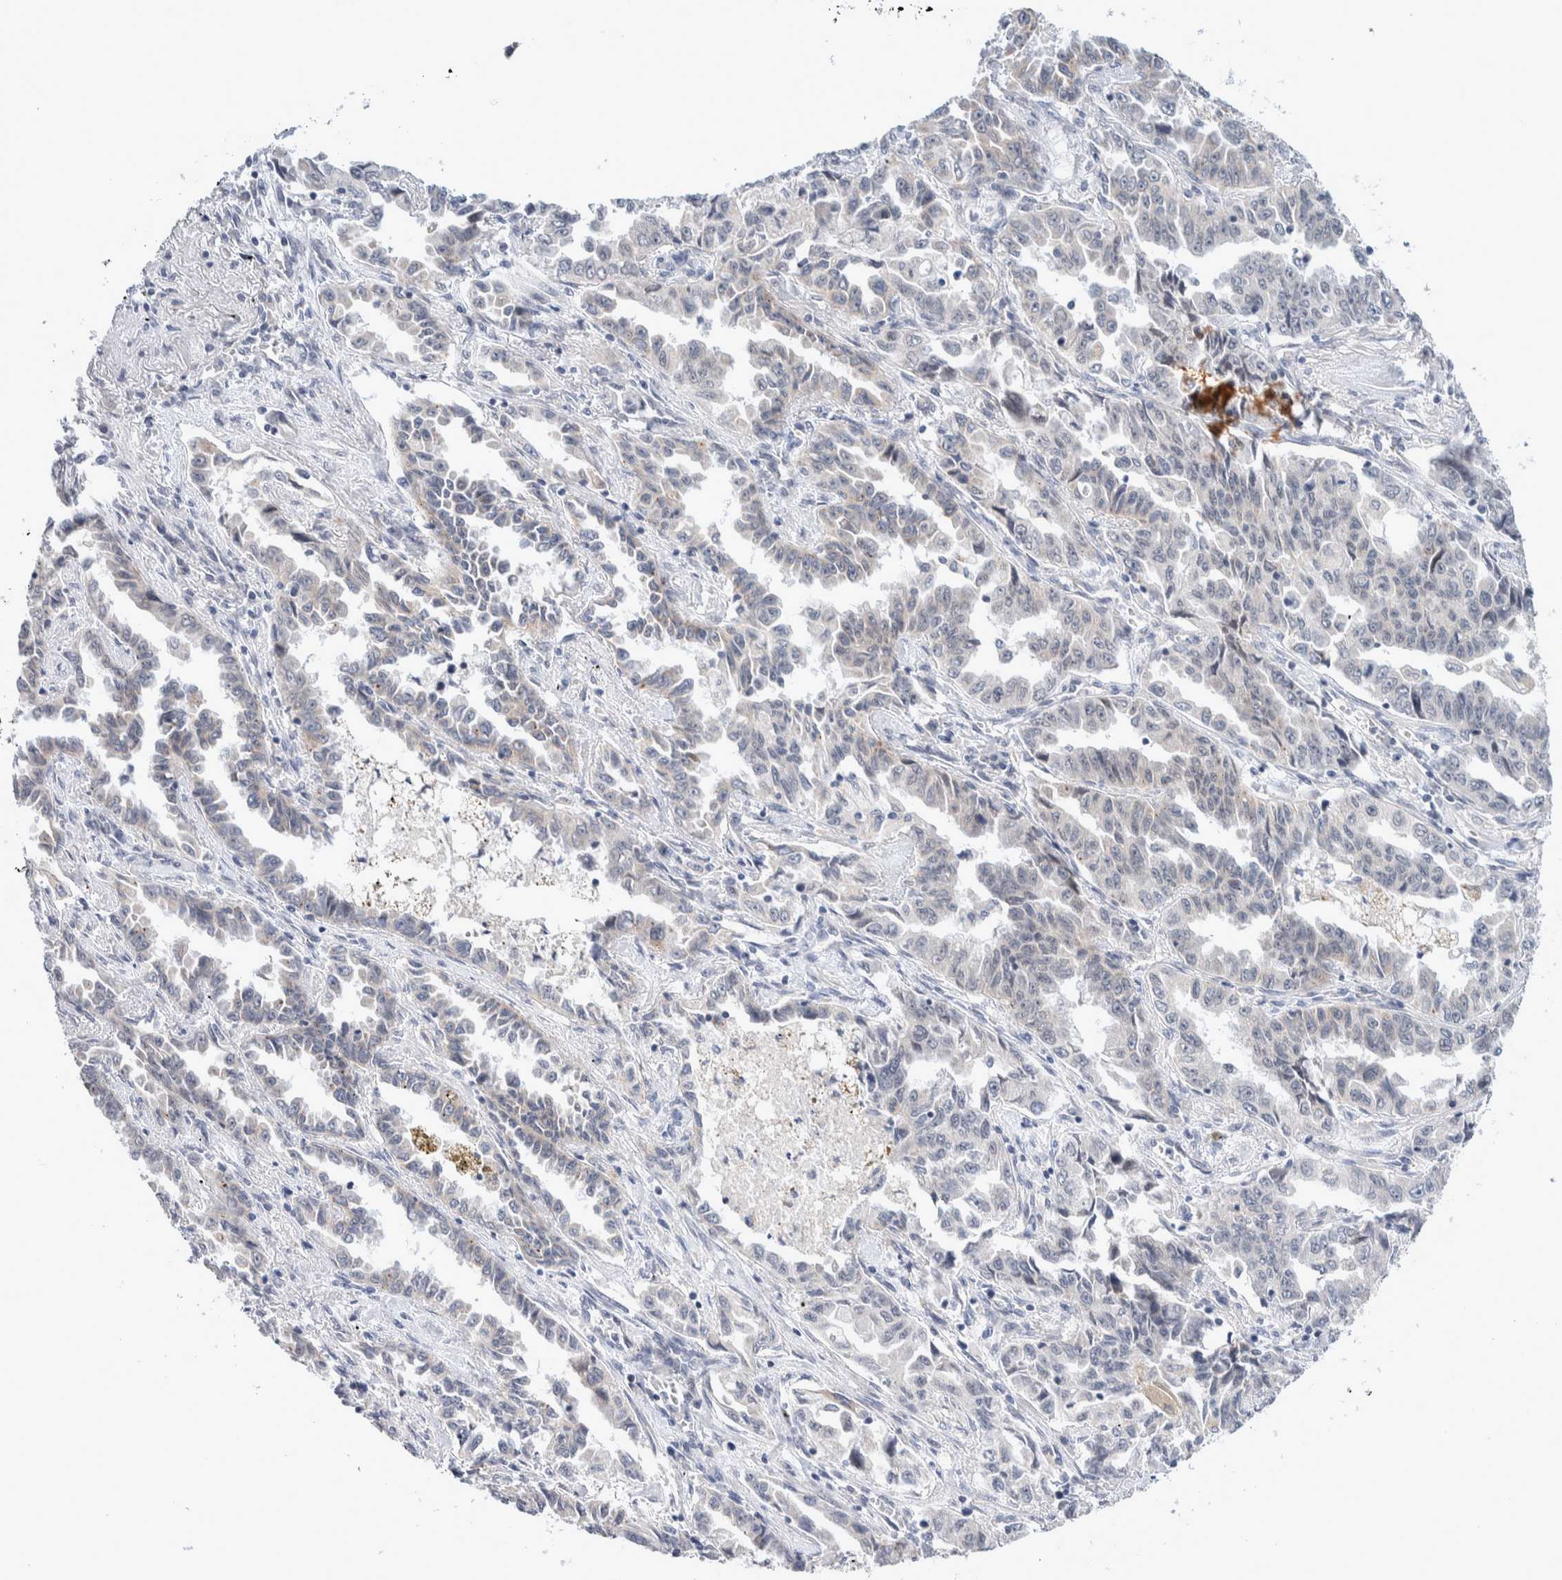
{"staining": {"intensity": "negative", "quantity": "none", "location": "none"}, "tissue": "lung cancer", "cell_type": "Tumor cells", "image_type": "cancer", "snomed": [{"axis": "morphology", "description": "Adenocarcinoma, NOS"}, {"axis": "topography", "description": "Lung"}], "caption": "Histopathology image shows no significant protein expression in tumor cells of adenocarcinoma (lung).", "gene": "CRAT", "patient": {"sex": "female", "age": 51}}